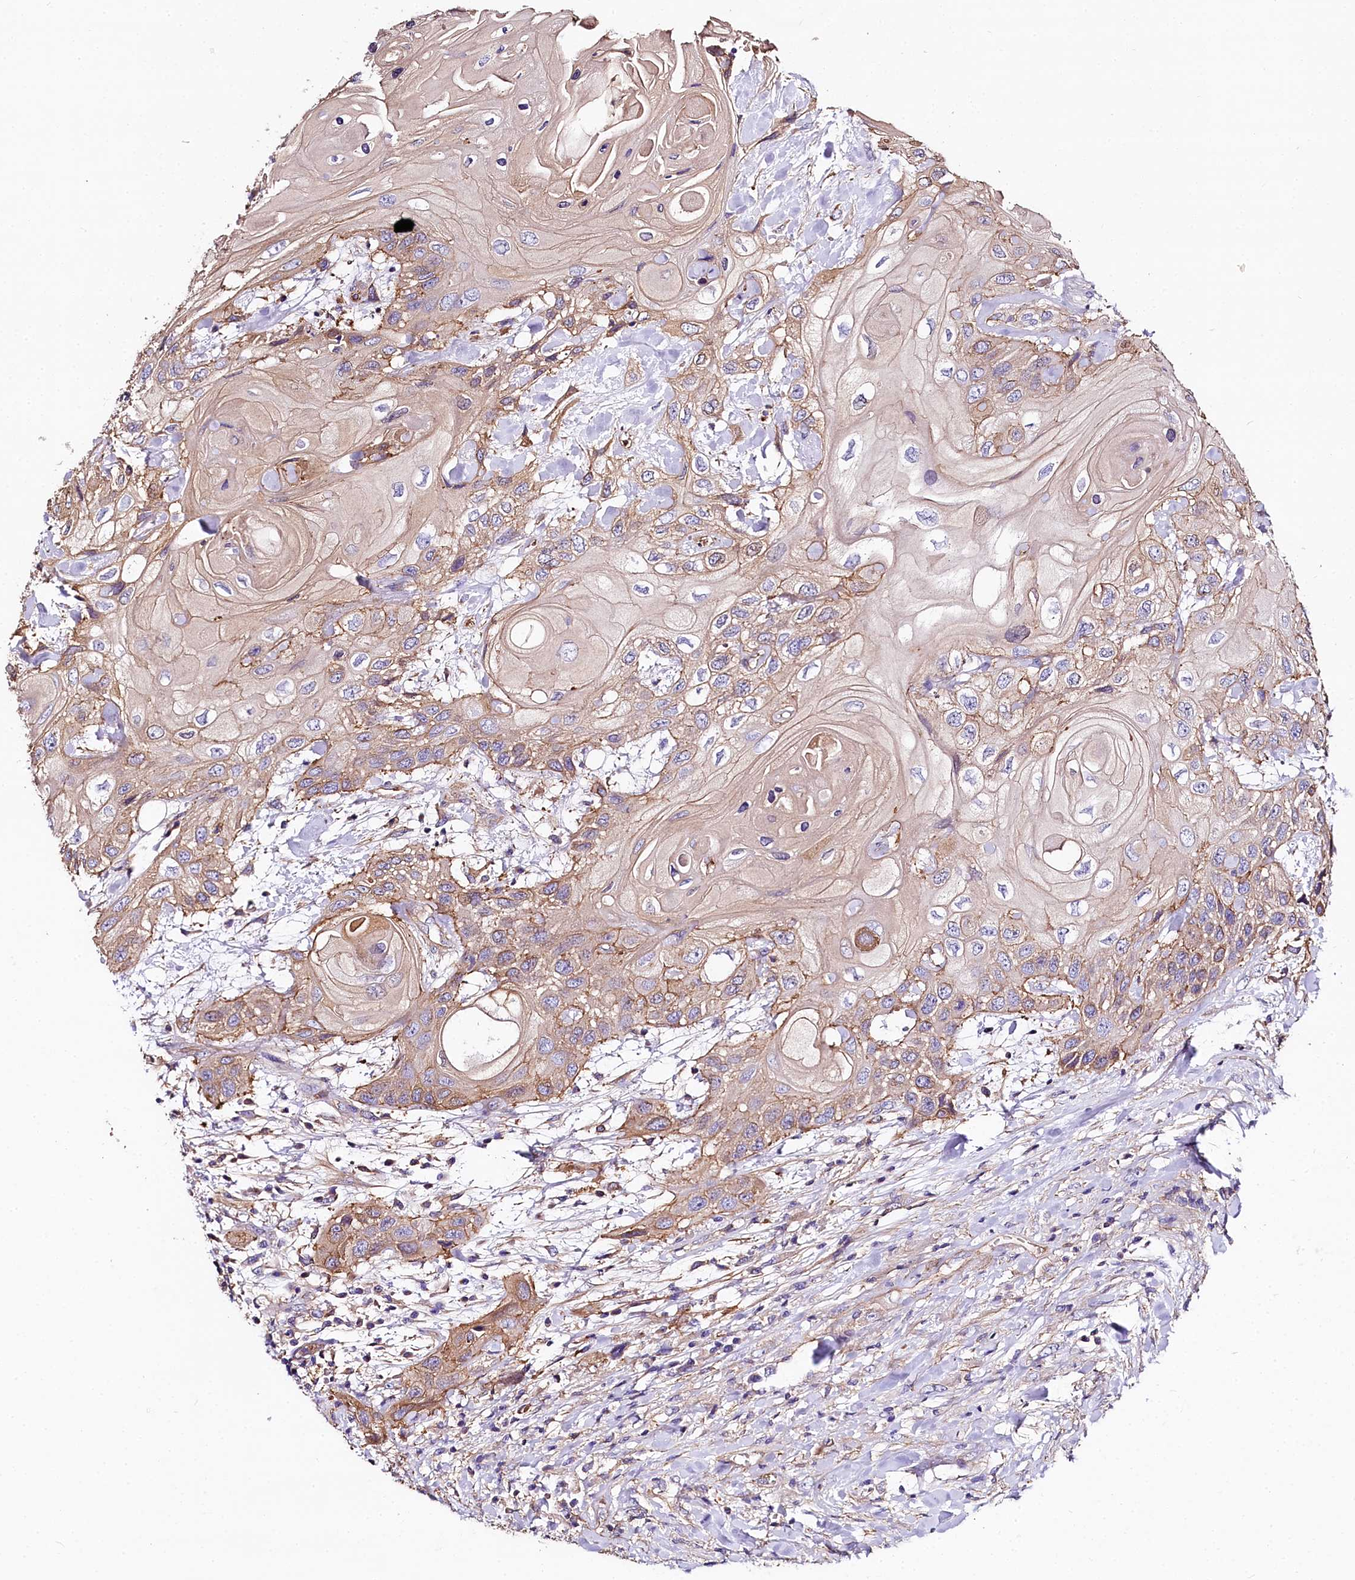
{"staining": {"intensity": "moderate", "quantity": "25%-75%", "location": "cytoplasmic/membranous"}, "tissue": "head and neck cancer", "cell_type": "Tumor cells", "image_type": "cancer", "snomed": [{"axis": "morphology", "description": "Squamous cell carcinoma, NOS"}, {"axis": "topography", "description": "Head-Neck"}], "caption": "A medium amount of moderate cytoplasmic/membranous positivity is seen in approximately 25%-75% of tumor cells in head and neck squamous cell carcinoma tissue.", "gene": "FCHSD2", "patient": {"sex": "female", "age": 43}}